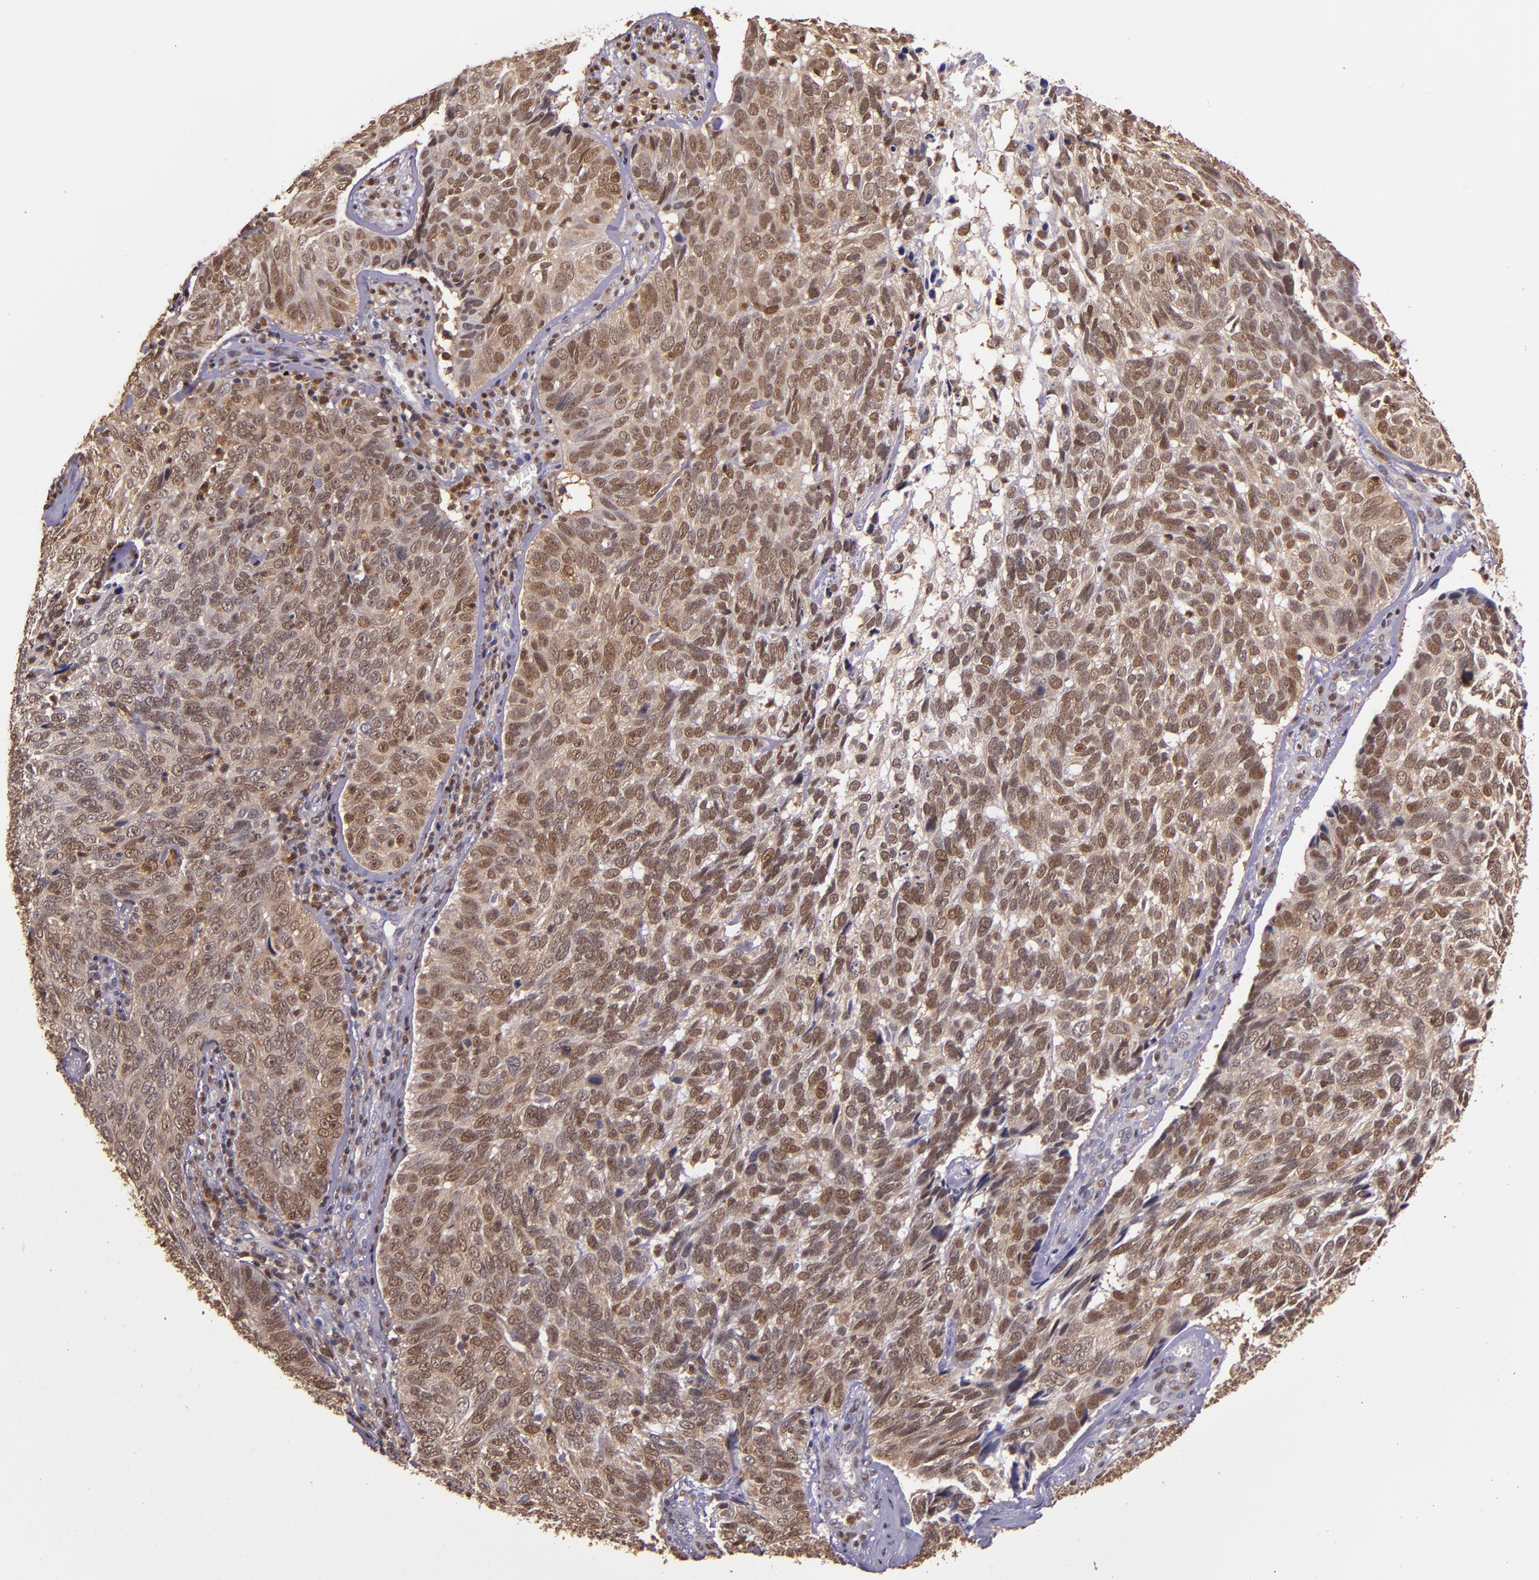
{"staining": {"intensity": "strong", "quantity": ">75%", "location": "cytoplasmic/membranous,nuclear"}, "tissue": "skin cancer", "cell_type": "Tumor cells", "image_type": "cancer", "snomed": [{"axis": "morphology", "description": "Basal cell carcinoma"}, {"axis": "topography", "description": "Skin"}], "caption": "The photomicrograph reveals staining of skin cancer (basal cell carcinoma), revealing strong cytoplasmic/membranous and nuclear protein expression (brown color) within tumor cells. (DAB IHC, brown staining for protein, blue staining for nuclei).", "gene": "STAT6", "patient": {"sex": "male", "age": 72}}